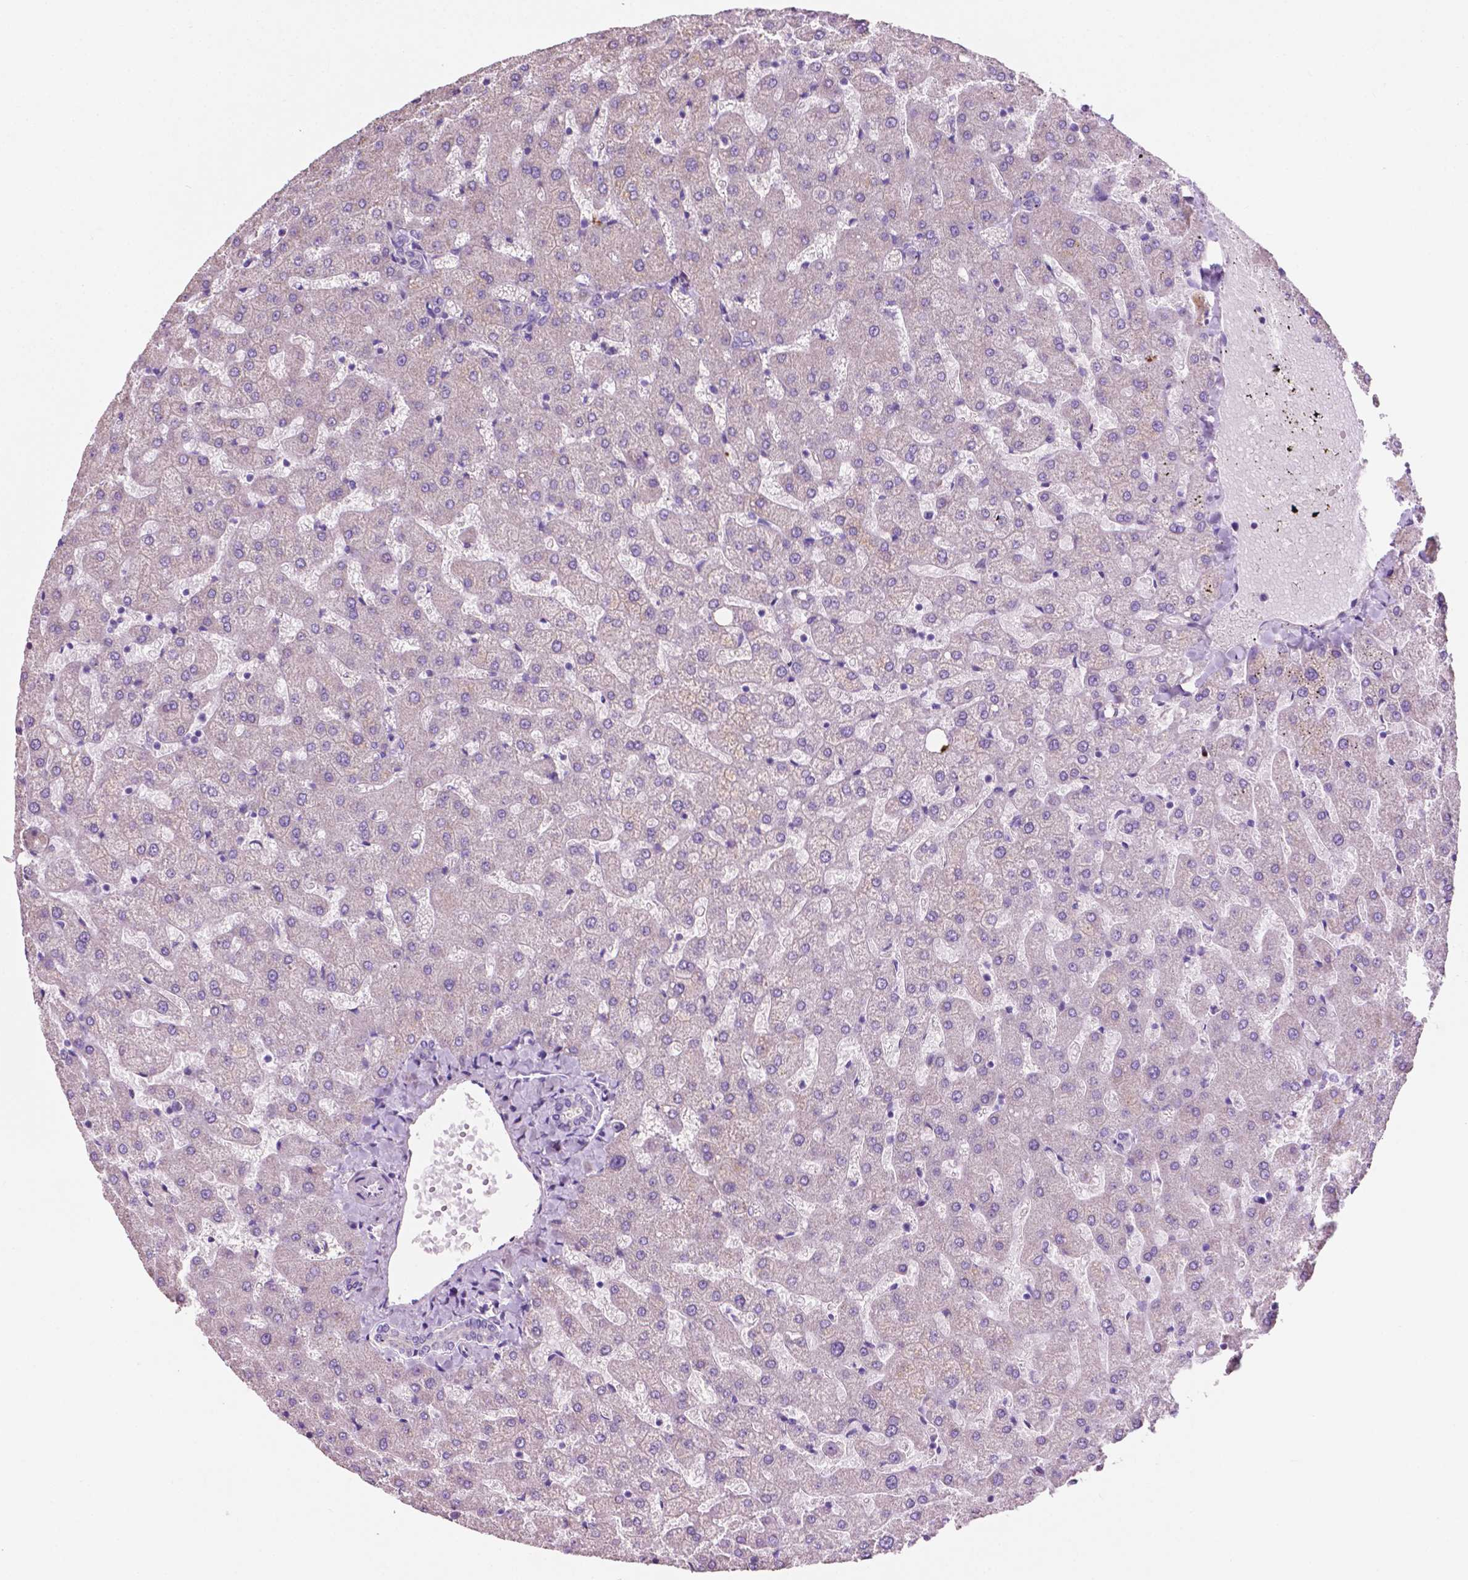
{"staining": {"intensity": "negative", "quantity": "none", "location": "none"}, "tissue": "liver", "cell_type": "Cholangiocytes", "image_type": "normal", "snomed": [{"axis": "morphology", "description": "Normal tissue, NOS"}, {"axis": "topography", "description": "Liver"}], "caption": "This is an immunohistochemistry (IHC) photomicrograph of benign liver. There is no positivity in cholangiocytes.", "gene": "CLDN17", "patient": {"sex": "female", "age": 50}}